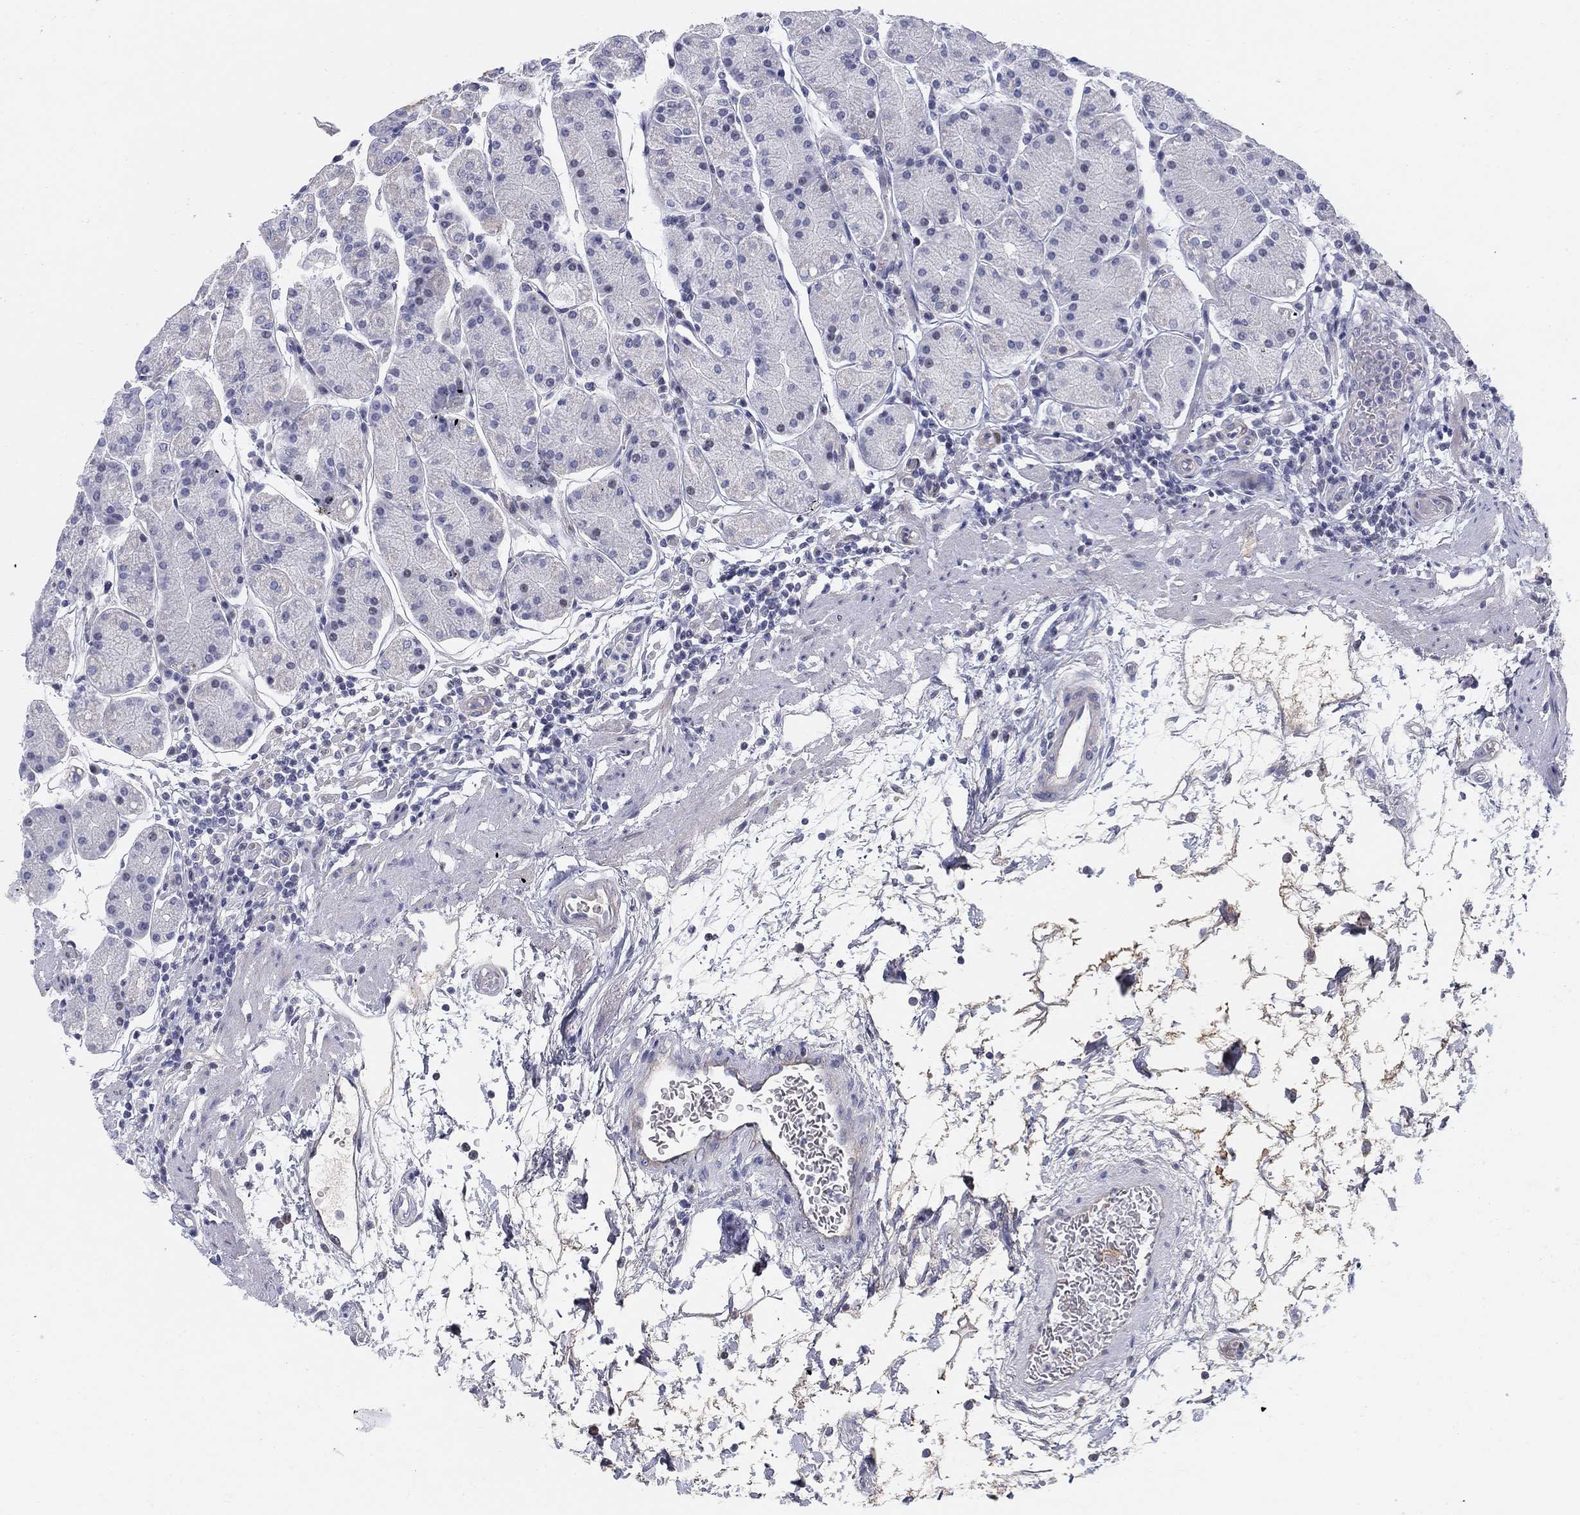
{"staining": {"intensity": "weak", "quantity": "<25%", "location": "cytoplasmic/membranous"}, "tissue": "stomach", "cell_type": "Glandular cells", "image_type": "normal", "snomed": [{"axis": "morphology", "description": "Normal tissue, NOS"}, {"axis": "topography", "description": "Stomach"}], "caption": "High power microscopy image of an immunohistochemistry (IHC) micrograph of unremarkable stomach, revealing no significant expression in glandular cells. Nuclei are stained in blue.", "gene": "HEATR4", "patient": {"sex": "male", "age": 54}}